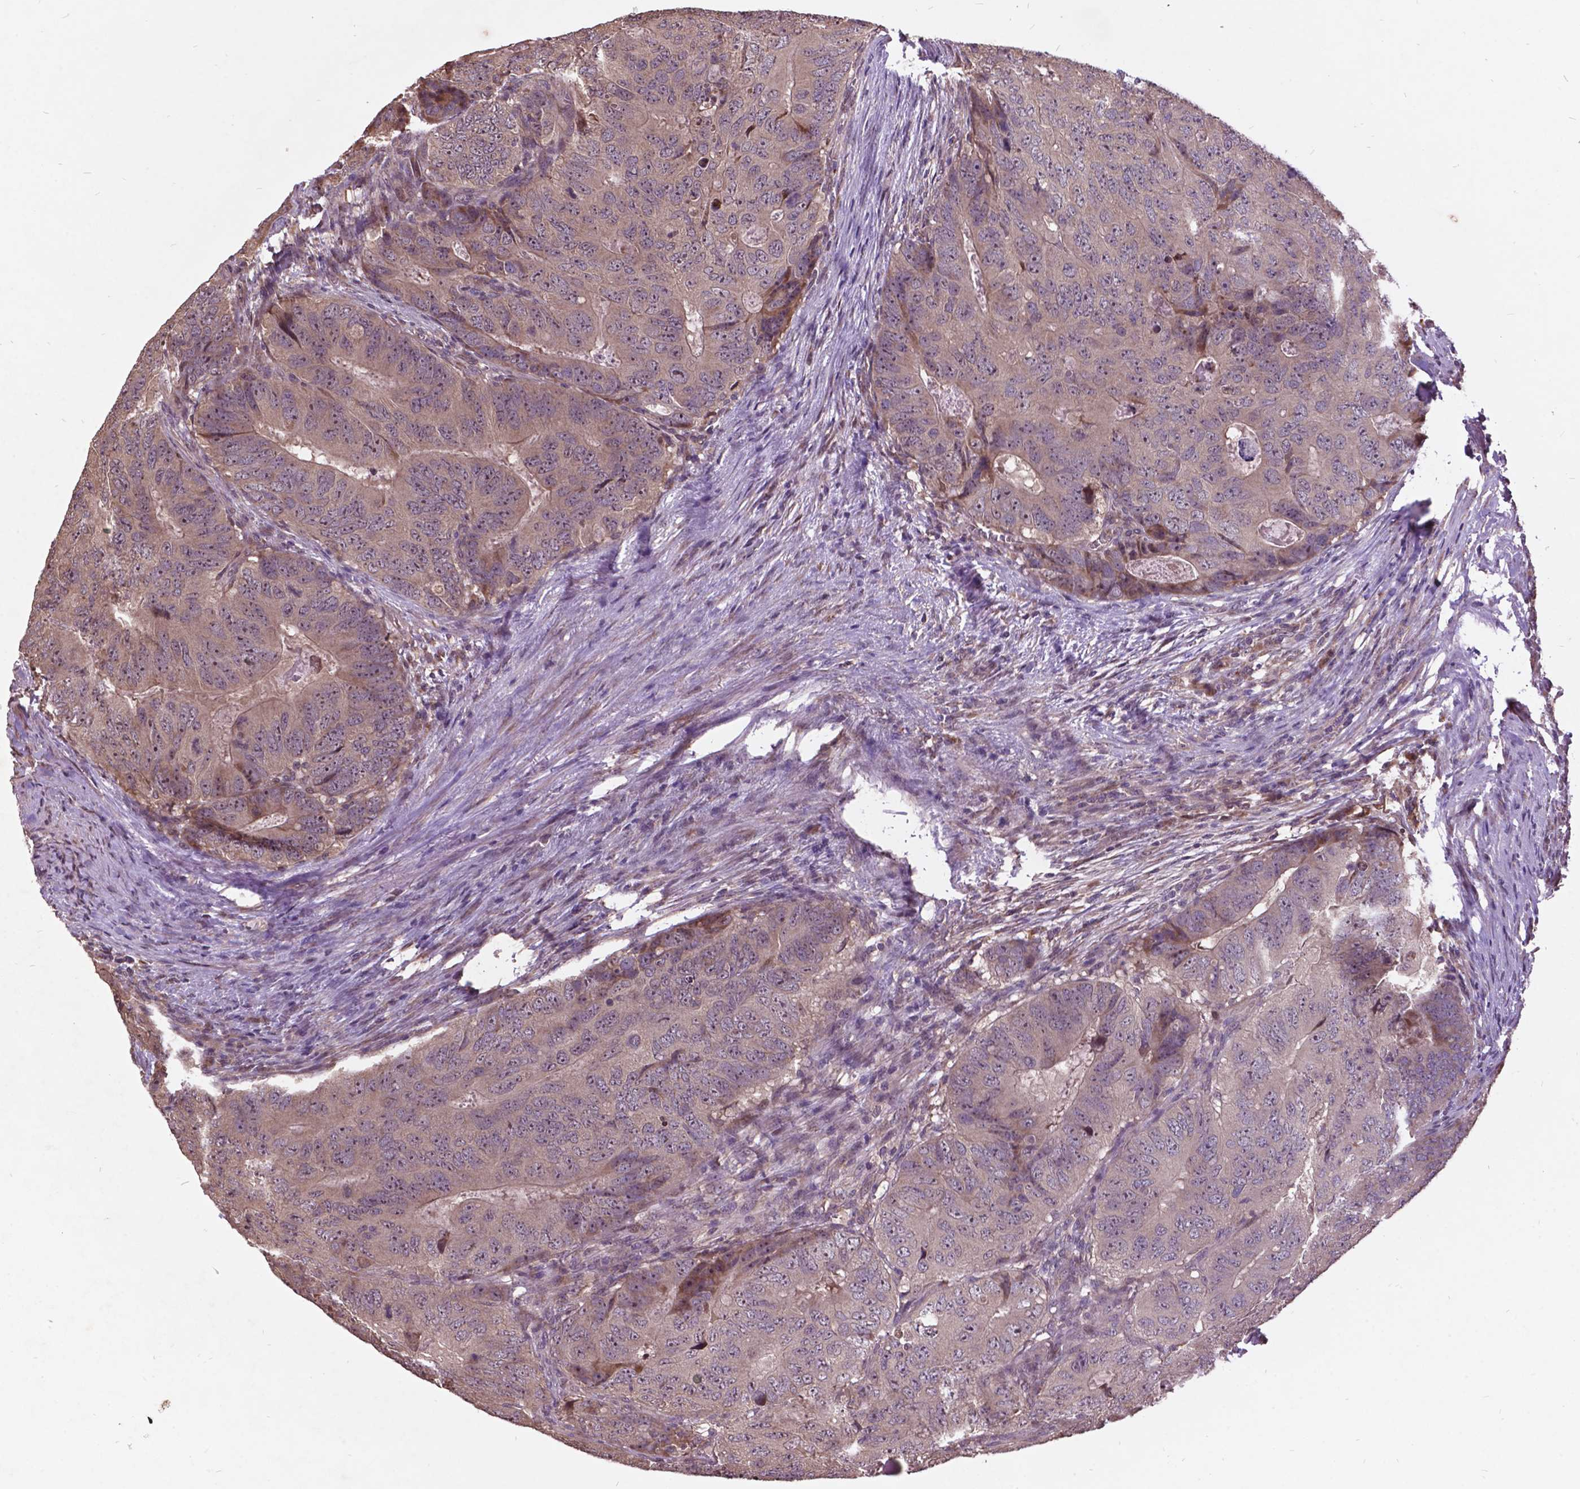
{"staining": {"intensity": "negative", "quantity": "none", "location": "none"}, "tissue": "colorectal cancer", "cell_type": "Tumor cells", "image_type": "cancer", "snomed": [{"axis": "morphology", "description": "Adenocarcinoma, NOS"}, {"axis": "topography", "description": "Colon"}], "caption": "Immunohistochemistry (IHC) photomicrograph of neoplastic tissue: human colorectal cancer (adenocarcinoma) stained with DAB (3,3'-diaminobenzidine) demonstrates no significant protein positivity in tumor cells. (Brightfield microscopy of DAB immunohistochemistry at high magnification).", "gene": "AP1S3", "patient": {"sex": "male", "age": 79}}